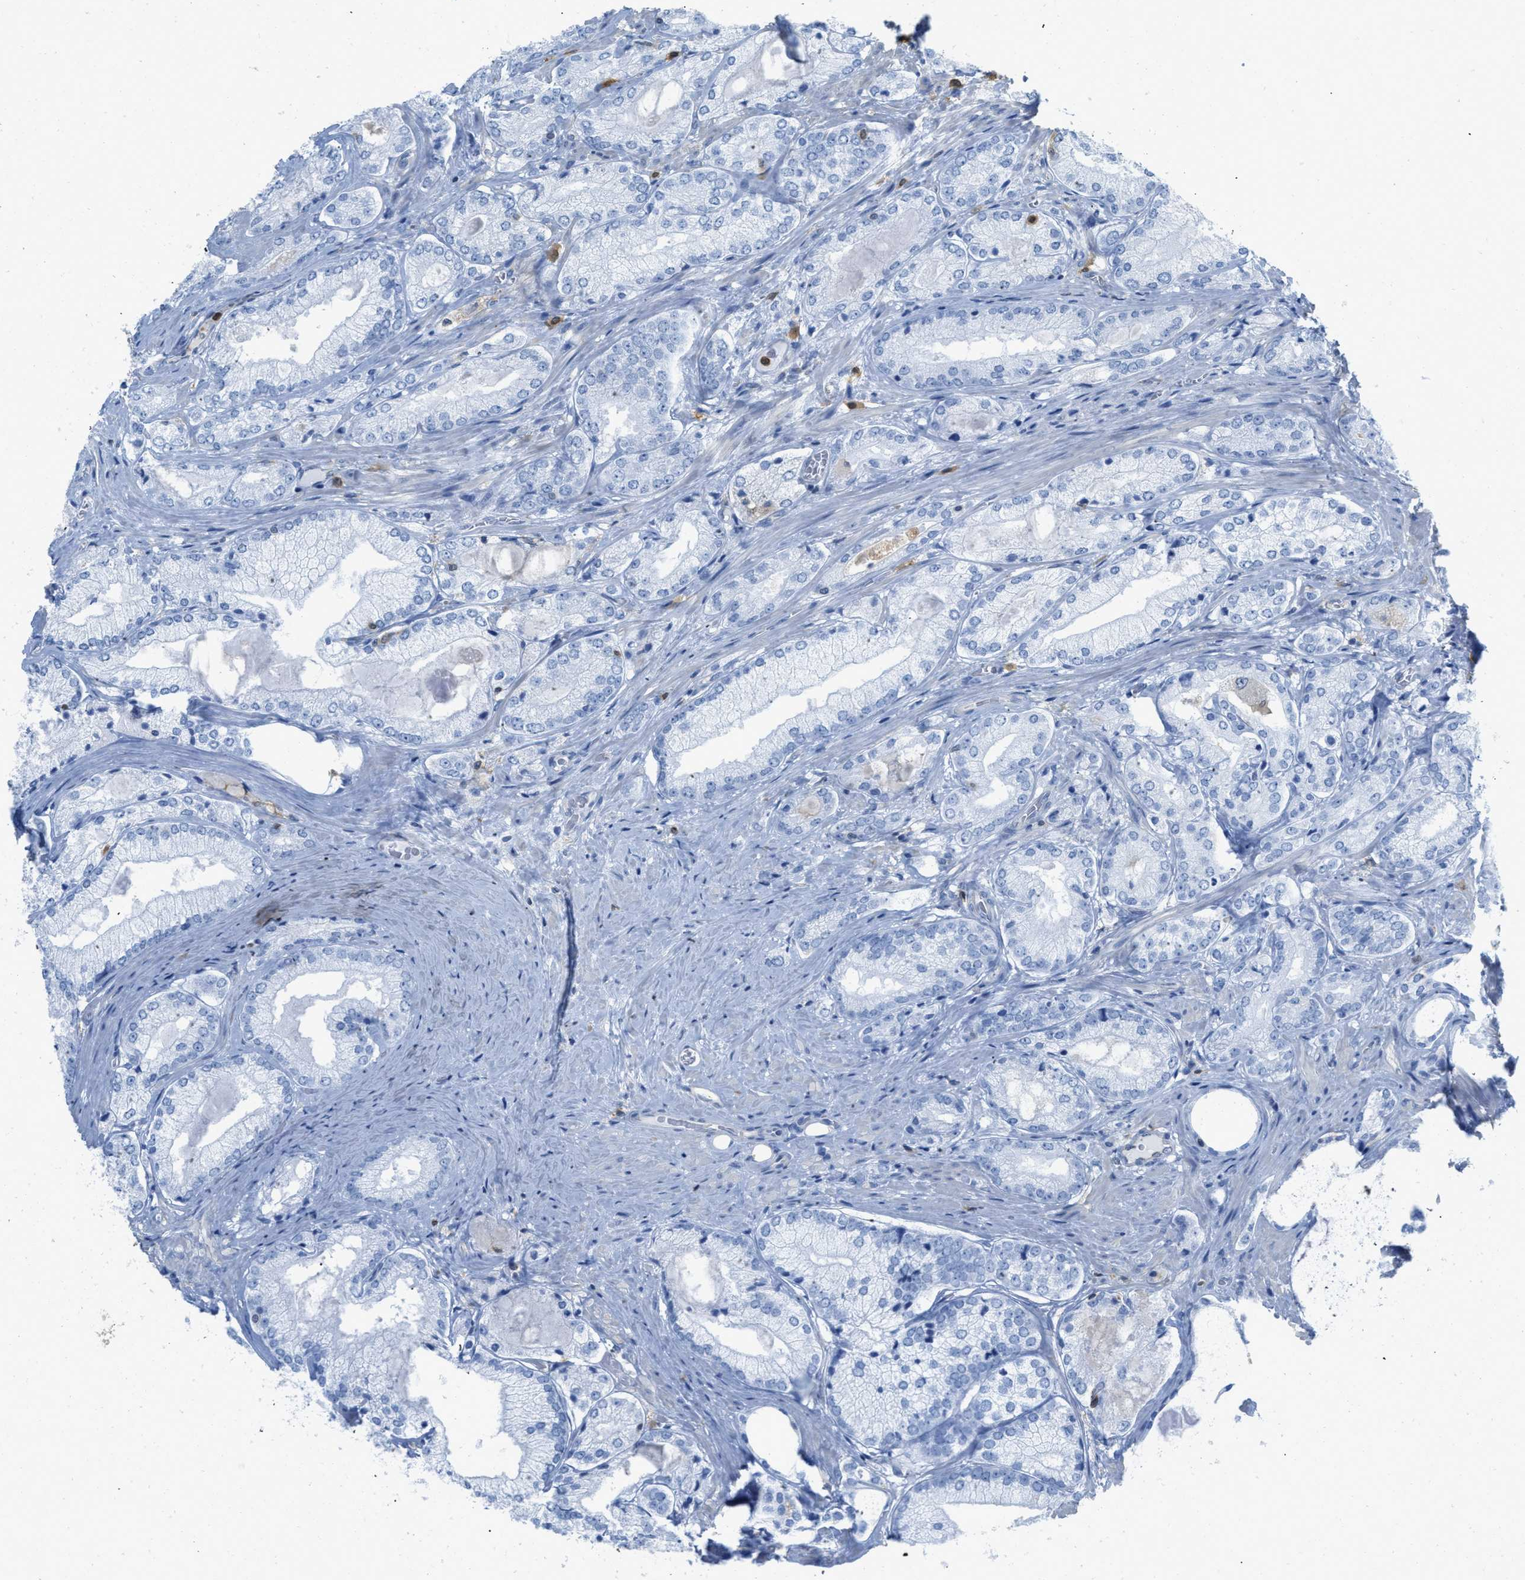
{"staining": {"intensity": "negative", "quantity": "none", "location": "none"}, "tissue": "prostate cancer", "cell_type": "Tumor cells", "image_type": "cancer", "snomed": [{"axis": "morphology", "description": "Adenocarcinoma, Low grade"}, {"axis": "topography", "description": "Prostate"}], "caption": "IHC image of neoplastic tissue: human low-grade adenocarcinoma (prostate) stained with DAB reveals no significant protein expression in tumor cells.", "gene": "SERPINB1", "patient": {"sex": "male", "age": 65}}